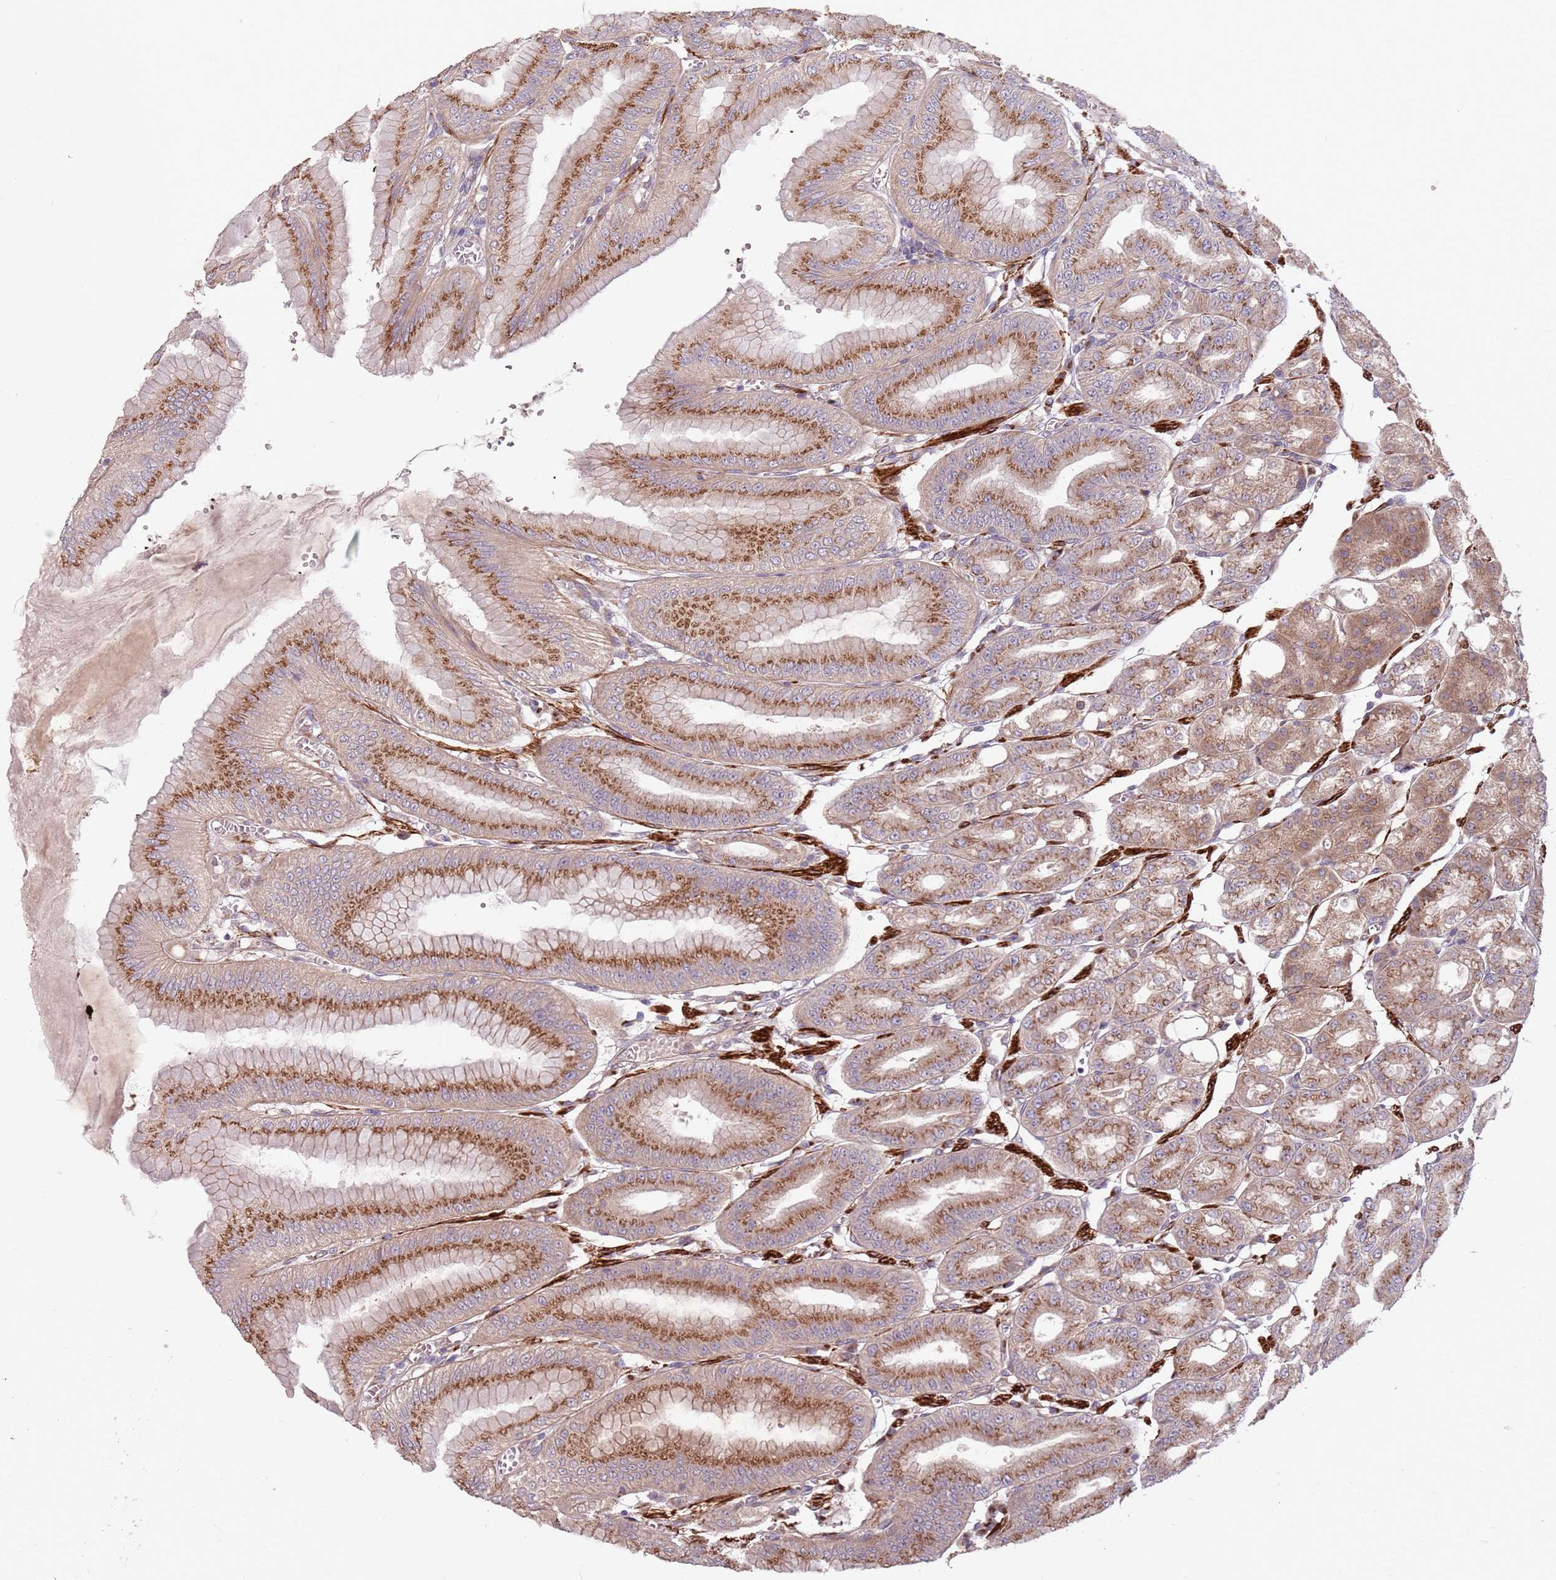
{"staining": {"intensity": "strong", "quantity": ">75%", "location": "cytoplasmic/membranous"}, "tissue": "stomach", "cell_type": "Glandular cells", "image_type": "normal", "snomed": [{"axis": "morphology", "description": "Normal tissue, NOS"}, {"axis": "topography", "description": "Stomach, lower"}], "caption": "Human stomach stained with a brown dye shows strong cytoplasmic/membranous positive expression in about >75% of glandular cells.", "gene": "PLD6", "patient": {"sex": "male", "age": 71}}